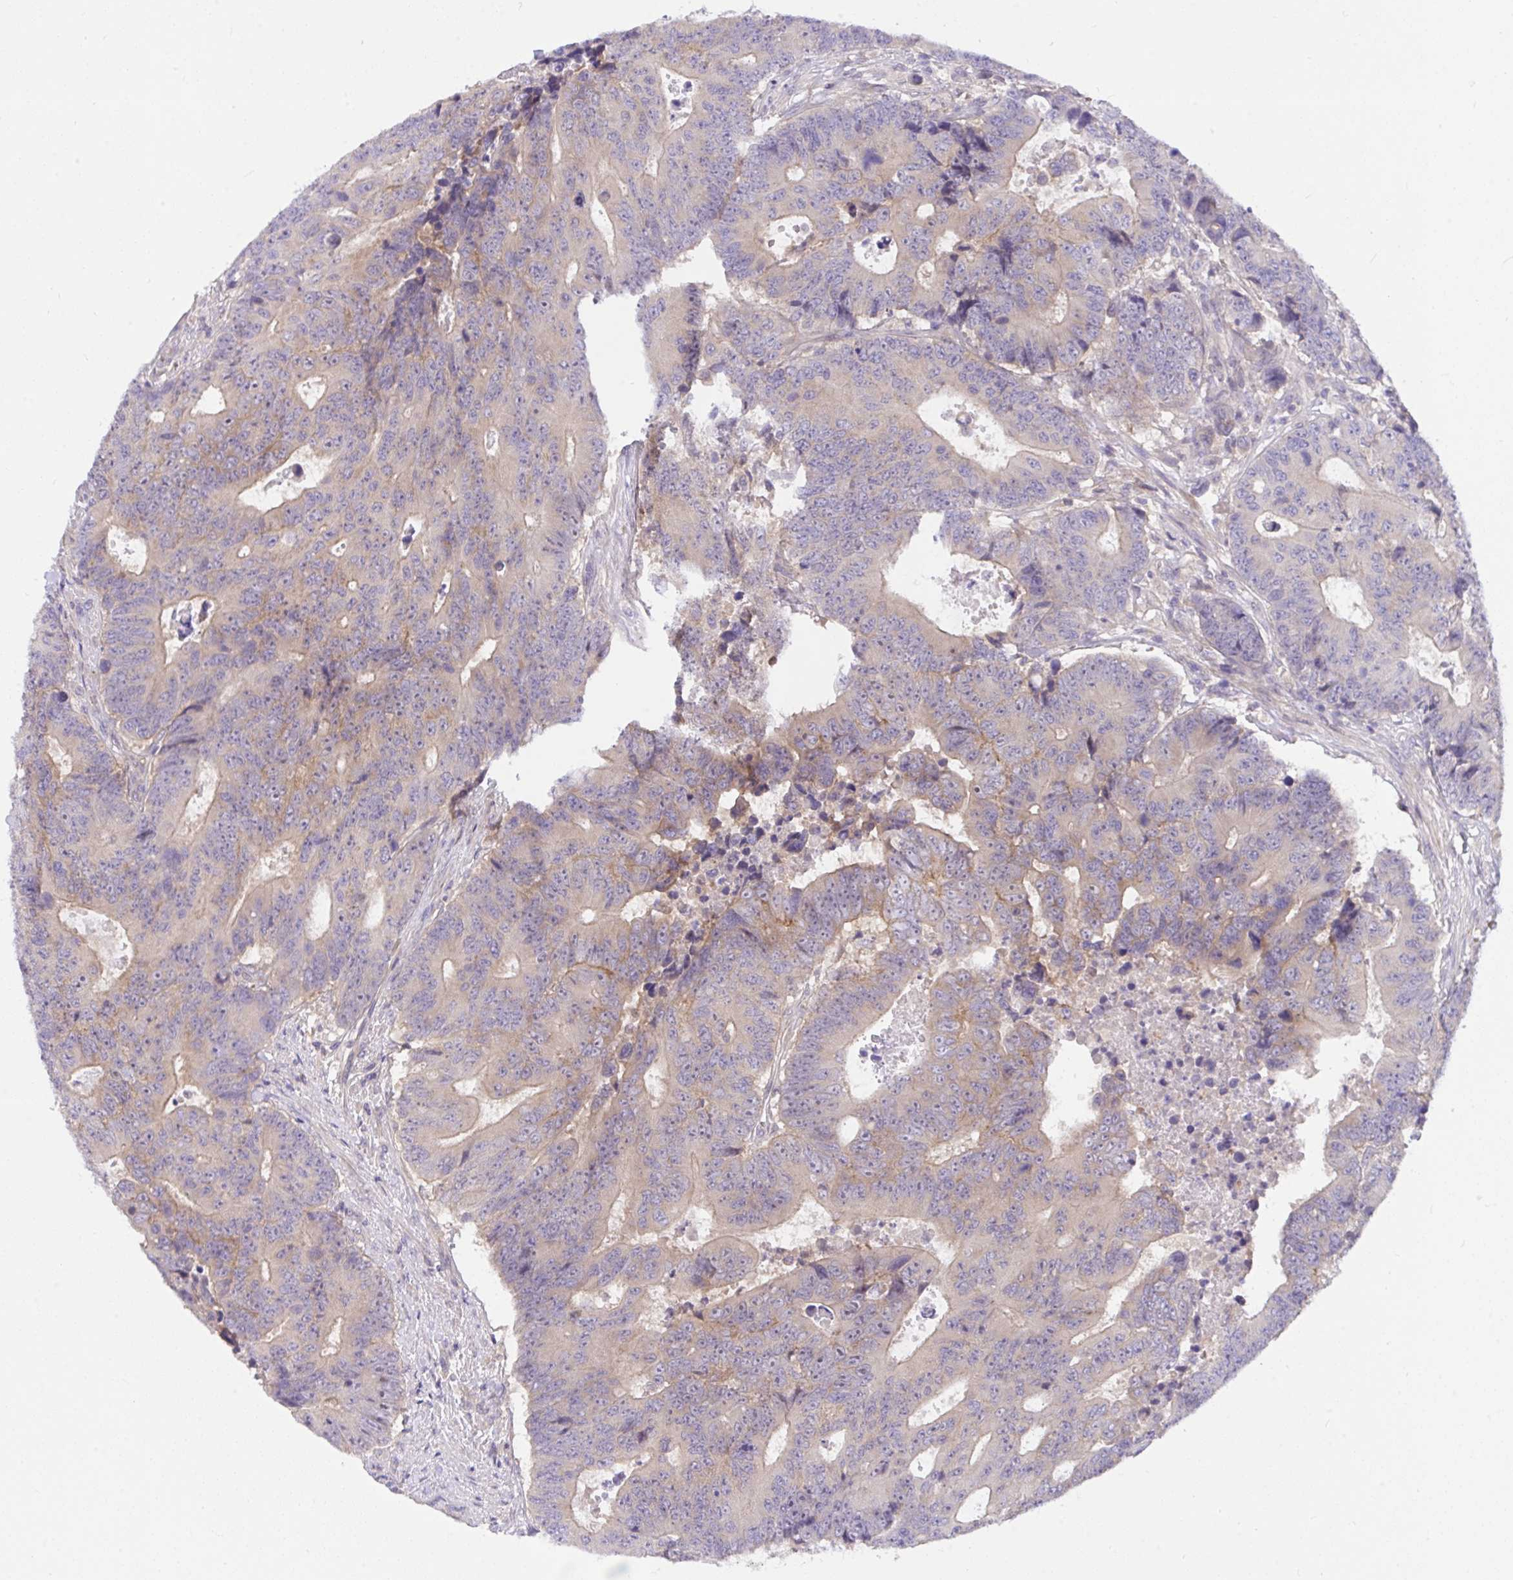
{"staining": {"intensity": "weak", "quantity": "25%-75%", "location": "cytoplasmic/membranous"}, "tissue": "colorectal cancer", "cell_type": "Tumor cells", "image_type": "cancer", "snomed": [{"axis": "morphology", "description": "Adenocarcinoma, NOS"}, {"axis": "topography", "description": "Colon"}], "caption": "The immunohistochemical stain labels weak cytoplasmic/membranous staining in tumor cells of colorectal cancer (adenocarcinoma) tissue. (Brightfield microscopy of DAB IHC at high magnification).", "gene": "TLN2", "patient": {"sex": "female", "age": 48}}